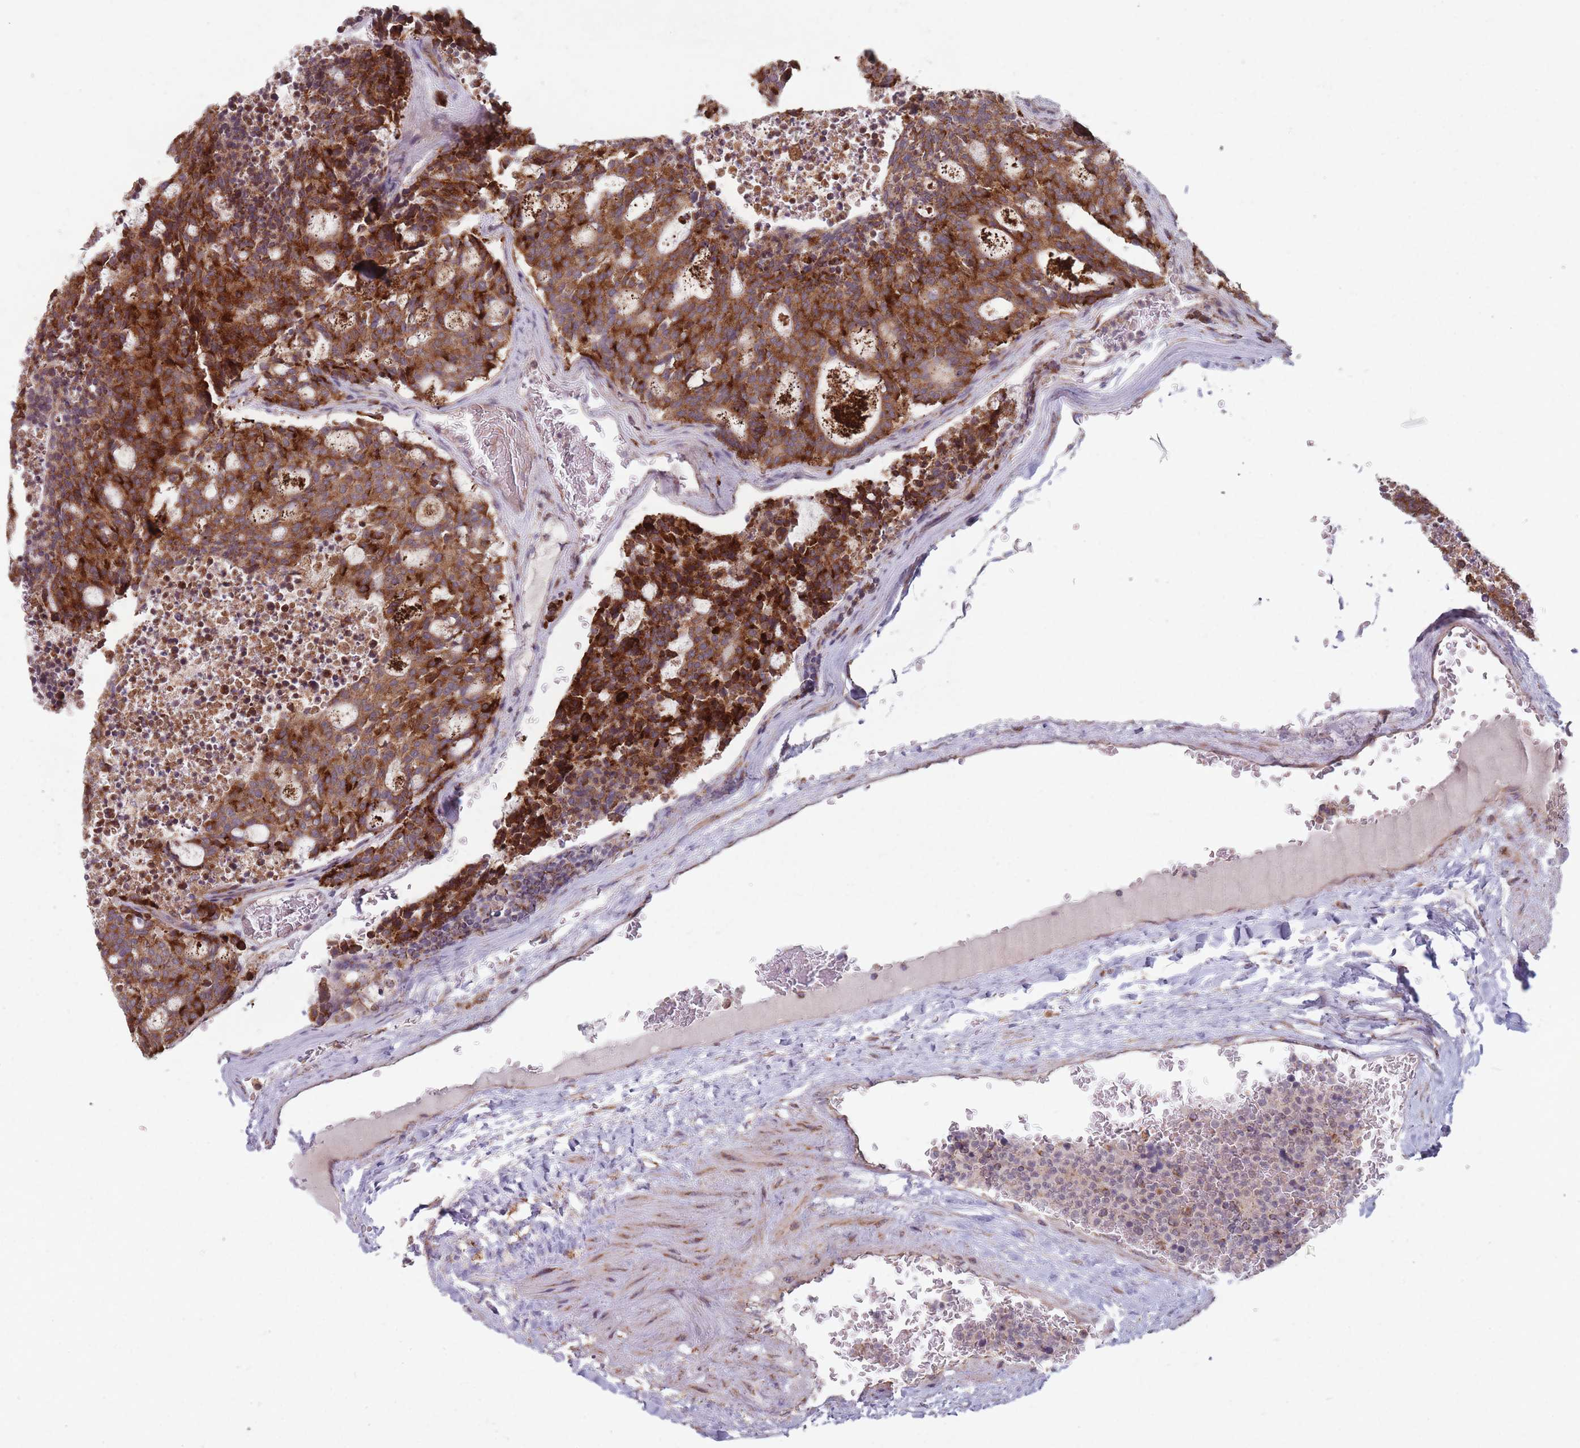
{"staining": {"intensity": "strong", "quantity": ">75%", "location": "cytoplasmic/membranous"}, "tissue": "carcinoid", "cell_type": "Tumor cells", "image_type": "cancer", "snomed": [{"axis": "morphology", "description": "Carcinoid, malignant, NOS"}, {"axis": "topography", "description": "Pancreas"}], "caption": "Immunohistochemical staining of human carcinoid exhibits strong cytoplasmic/membranous protein staining in approximately >75% of tumor cells.", "gene": "OR10Q1", "patient": {"sex": "female", "age": 54}}